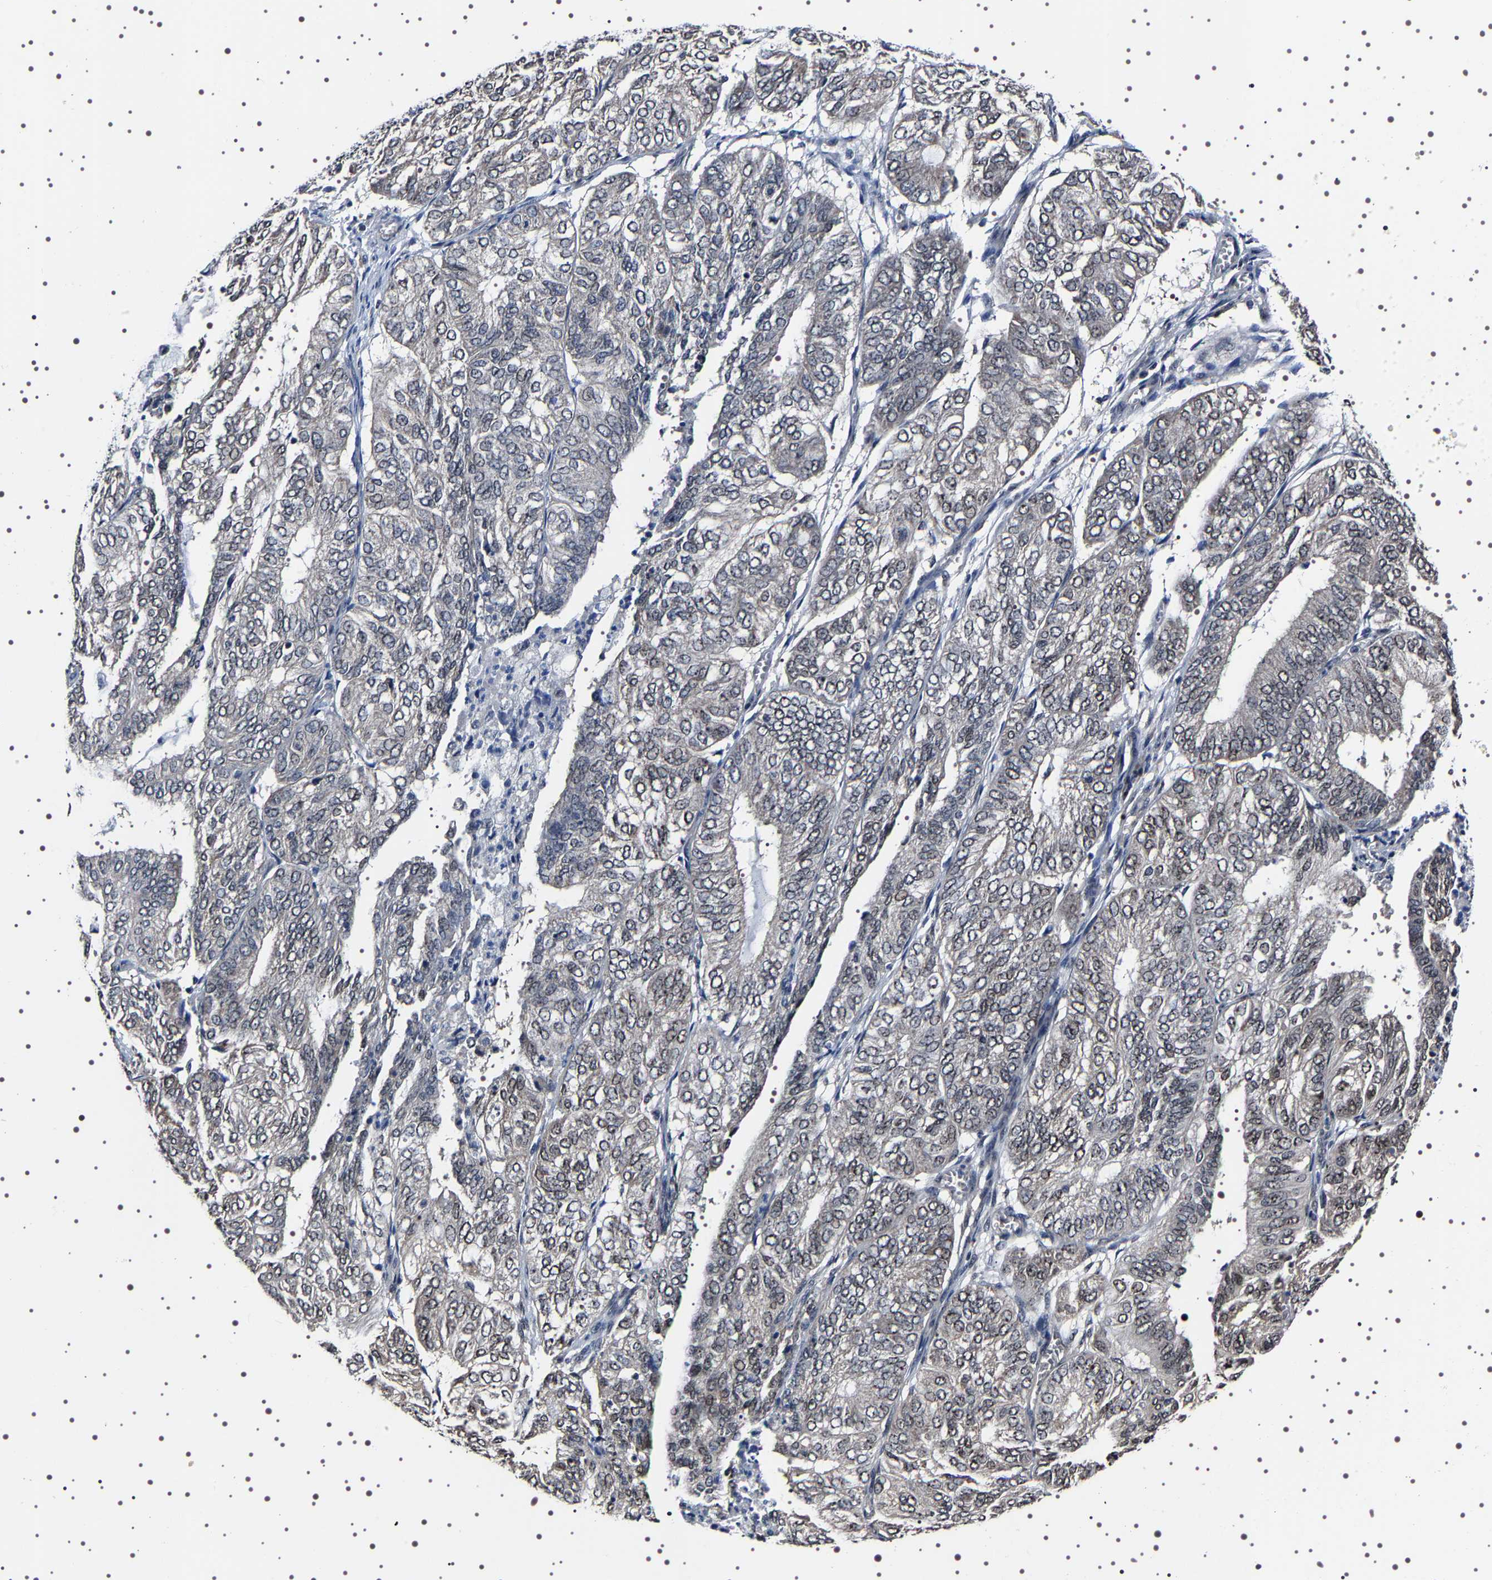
{"staining": {"intensity": "moderate", "quantity": "25%-75%", "location": "nuclear"}, "tissue": "endometrial cancer", "cell_type": "Tumor cells", "image_type": "cancer", "snomed": [{"axis": "morphology", "description": "Adenocarcinoma, NOS"}, {"axis": "topography", "description": "Uterus"}], "caption": "Endometrial adenocarcinoma was stained to show a protein in brown. There is medium levels of moderate nuclear staining in about 25%-75% of tumor cells.", "gene": "GNL3", "patient": {"sex": "female", "age": 60}}